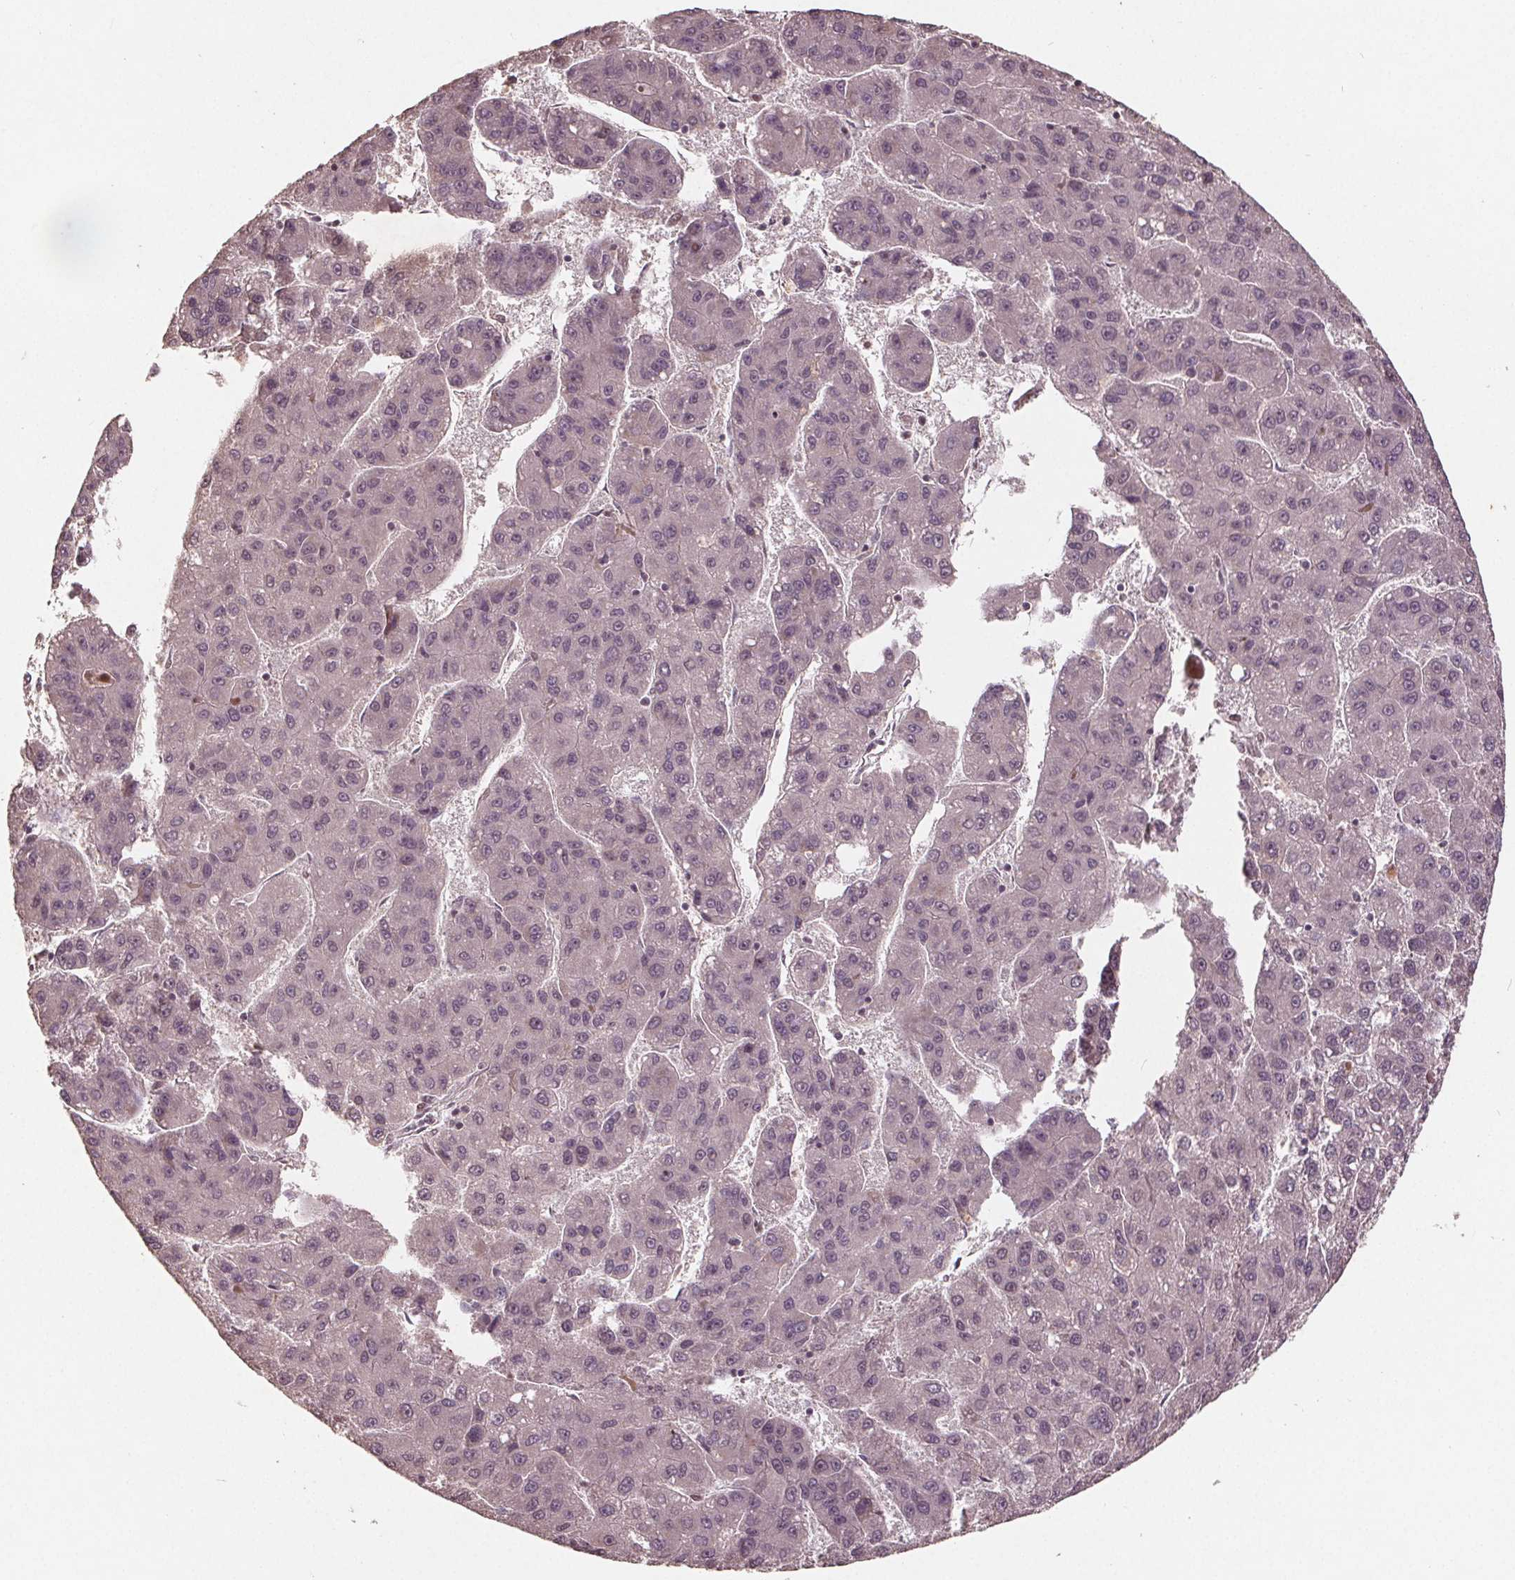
{"staining": {"intensity": "negative", "quantity": "none", "location": "none"}, "tissue": "liver cancer", "cell_type": "Tumor cells", "image_type": "cancer", "snomed": [{"axis": "morphology", "description": "Carcinoma, Hepatocellular, NOS"}, {"axis": "topography", "description": "Liver"}], "caption": "Tumor cells are negative for brown protein staining in hepatocellular carcinoma (liver).", "gene": "DNMT3B", "patient": {"sex": "female", "age": 82}}